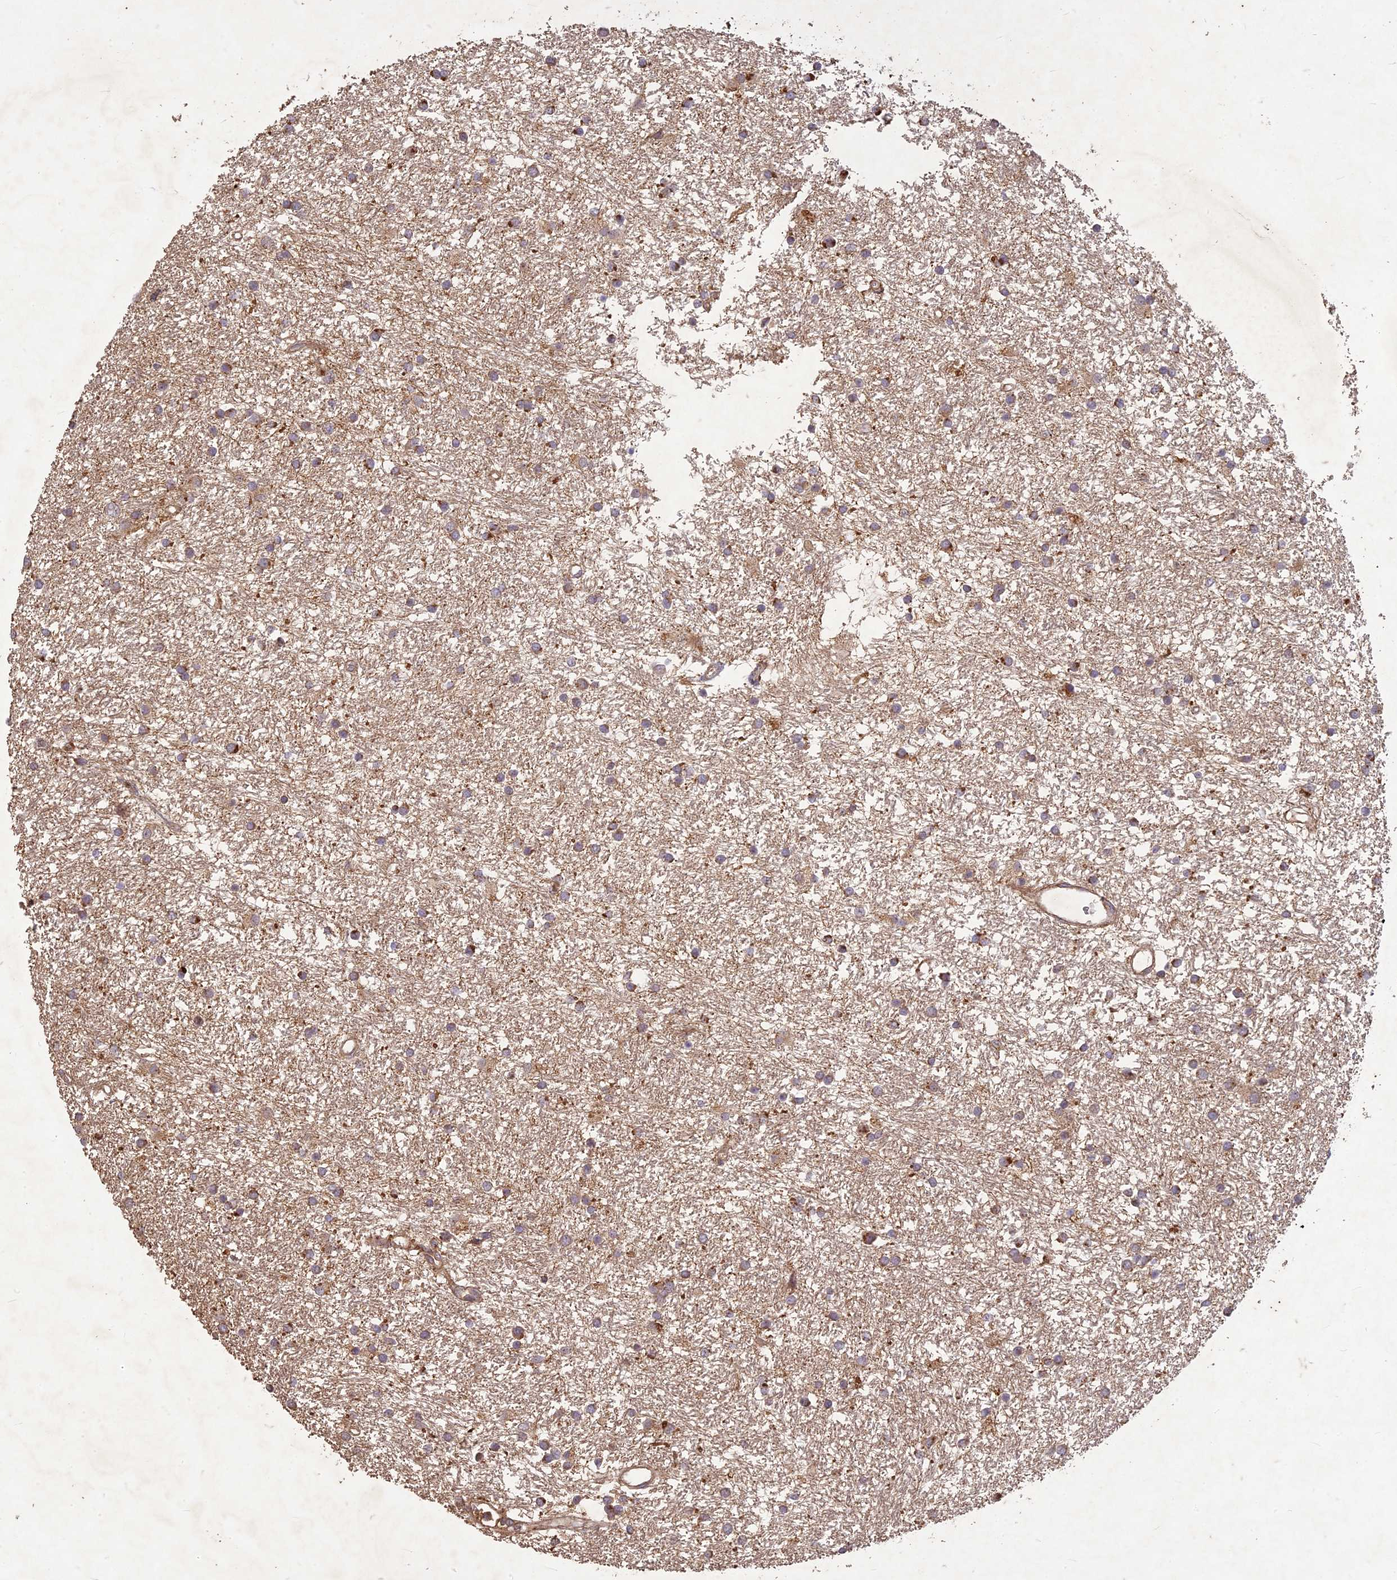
{"staining": {"intensity": "weak", "quantity": "<25%", "location": "cytoplasmic/membranous"}, "tissue": "glioma", "cell_type": "Tumor cells", "image_type": "cancer", "snomed": [{"axis": "morphology", "description": "Glioma, malignant, High grade"}, {"axis": "topography", "description": "Brain"}], "caption": "This is a photomicrograph of IHC staining of malignant glioma (high-grade), which shows no staining in tumor cells.", "gene": "TCF25", "patient": {"sex": "male", "age": 77}}